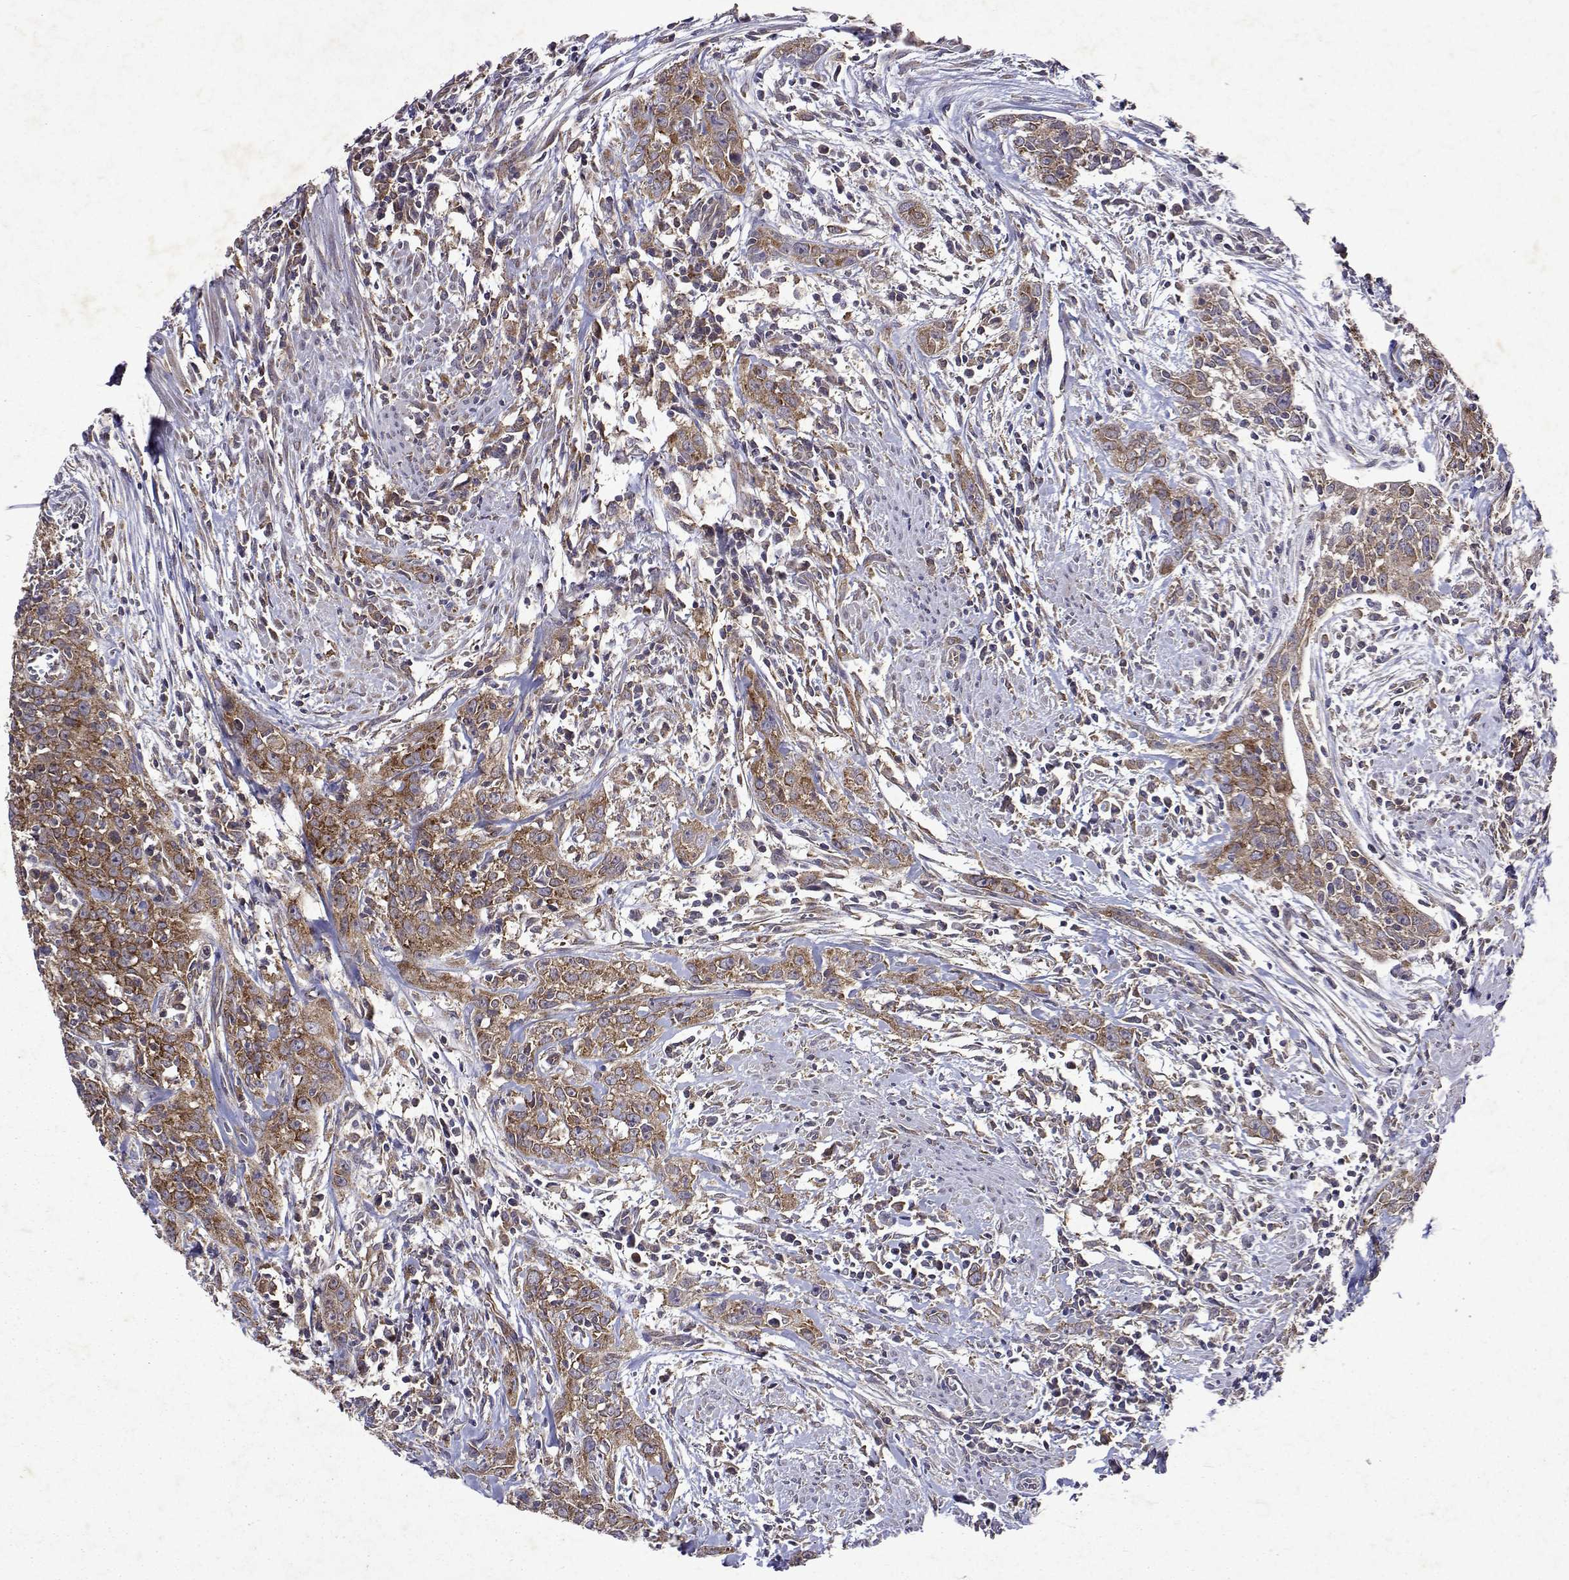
{"staining": {"intensity": "moderate", "quantity": "25%-75%", "location": "cytoplasmic/membranous"}, "tissue": "urothelial cancer", "cell_type": "Tumor cells", "image_type": "cancer", "snomed": [{"axis": "morphology", "description": "Urothelial carcinoma, High grade"}, {"axis": "topography", "description": "Urinary bladder"}], "caption": "The histopathology image displays immunohistochemical staining of urothelial cancer. There is moderate cytoplasmic/membranous staining is identified in about 25%-75% of tumor cells.", "gene": "TARBP2", "patient": {"sex": "male", "age": 83}}